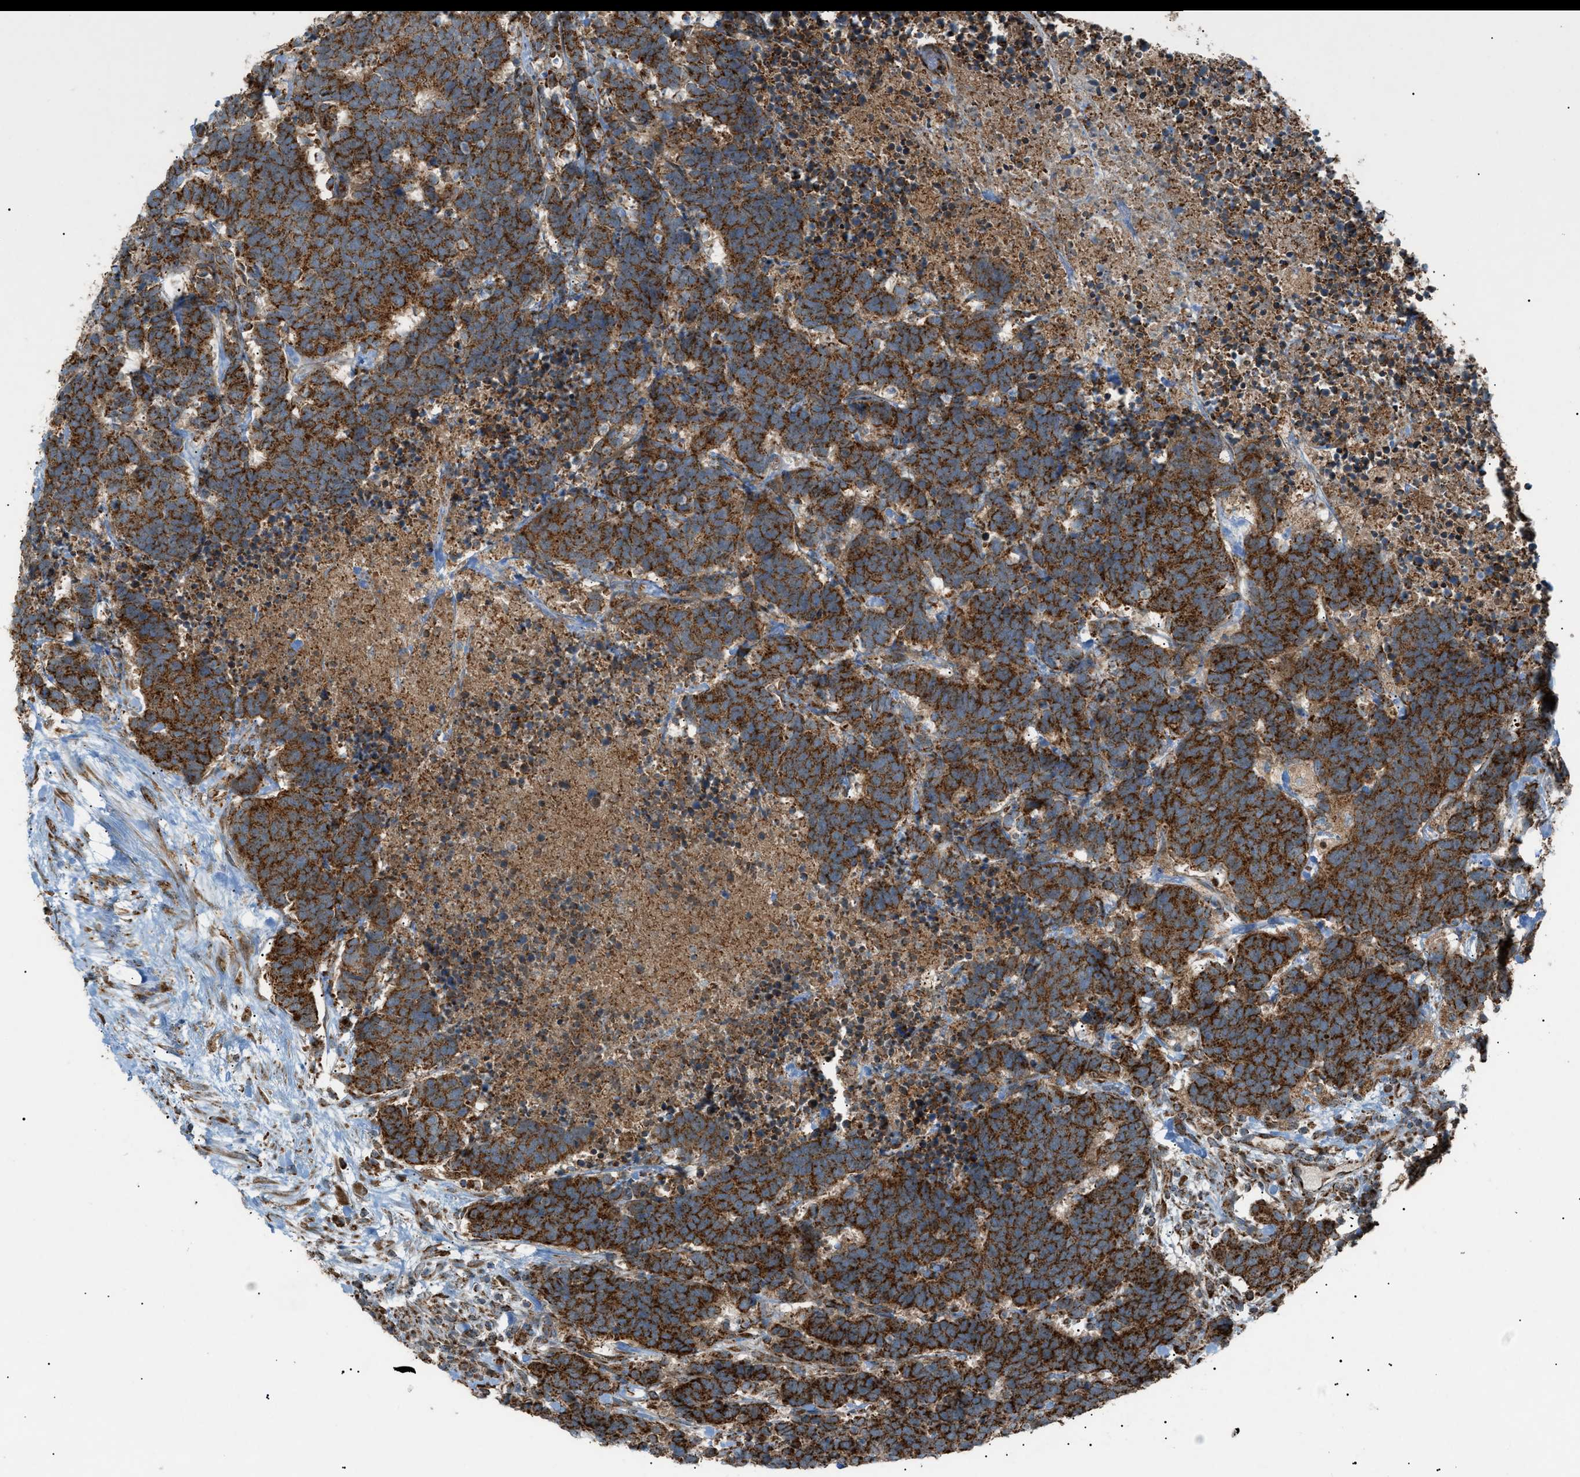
{"staining": {"intensity": "strong", "quantity": ">75%", "location": "cytoplasmic/membranous"}, "tissue": "carcinoid", "cell_type": "Tumor cells", "image_type": "cancer", "snomed": [{"axis": "morphology", "description": "Carcinoma, NOS"}, {"axis": "morphology", "description": "Carcinoid, malignant, NOS"}, {"axis": "topography", "description": "Urinary bladder"}], "caption": "Carcinoid tissue reveals strong cytoplasmic/membranous positivity in approximately >75% of tumor cells, visualized by immunohistochemistry. The staining was performed using DAB to visualize the protein expression in brown, while the nuclei were stained in blue with hematoxylin (Magnification: 20x).", "gene": "C1GALT1C1", "patient": {"sex": "male", "age": 57}}